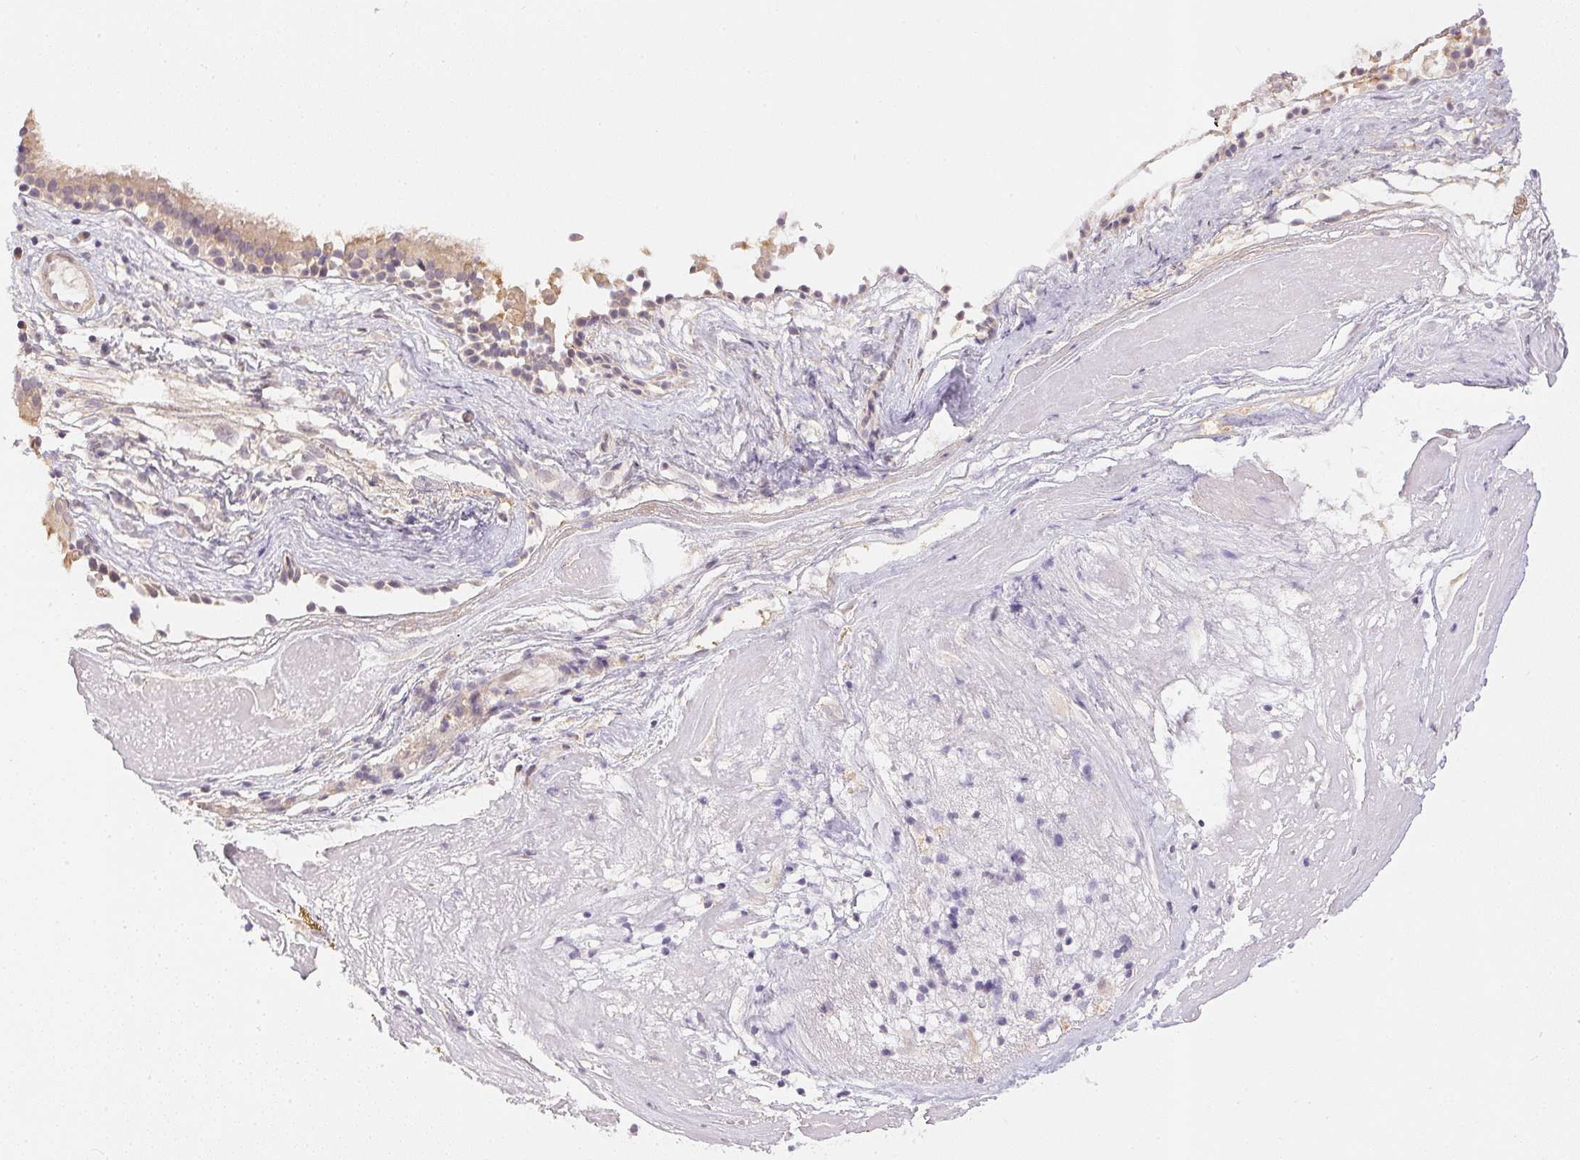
{"staining": {"intensity": "weak", "quantity": ">75%", "location": "cytoplasmic/membranous"}, "tissue": "nasopharynx", "cell_type": "Respiratory epithelial cells", "image_type": "normal", "snomed": [{"axis": "morphology", "description": "Normal tissue, NOS"}, {"axis": "topography", "description": "Nasopharynx"}], "caption": "Nasopharynx stained with a brown dye displays weak cytoplasmic/membranous positive positivity in approximately >75% of respiratory epithelial cells.", "gene": "TTC23L", "patient": {"sex": "male", "age": 24}}